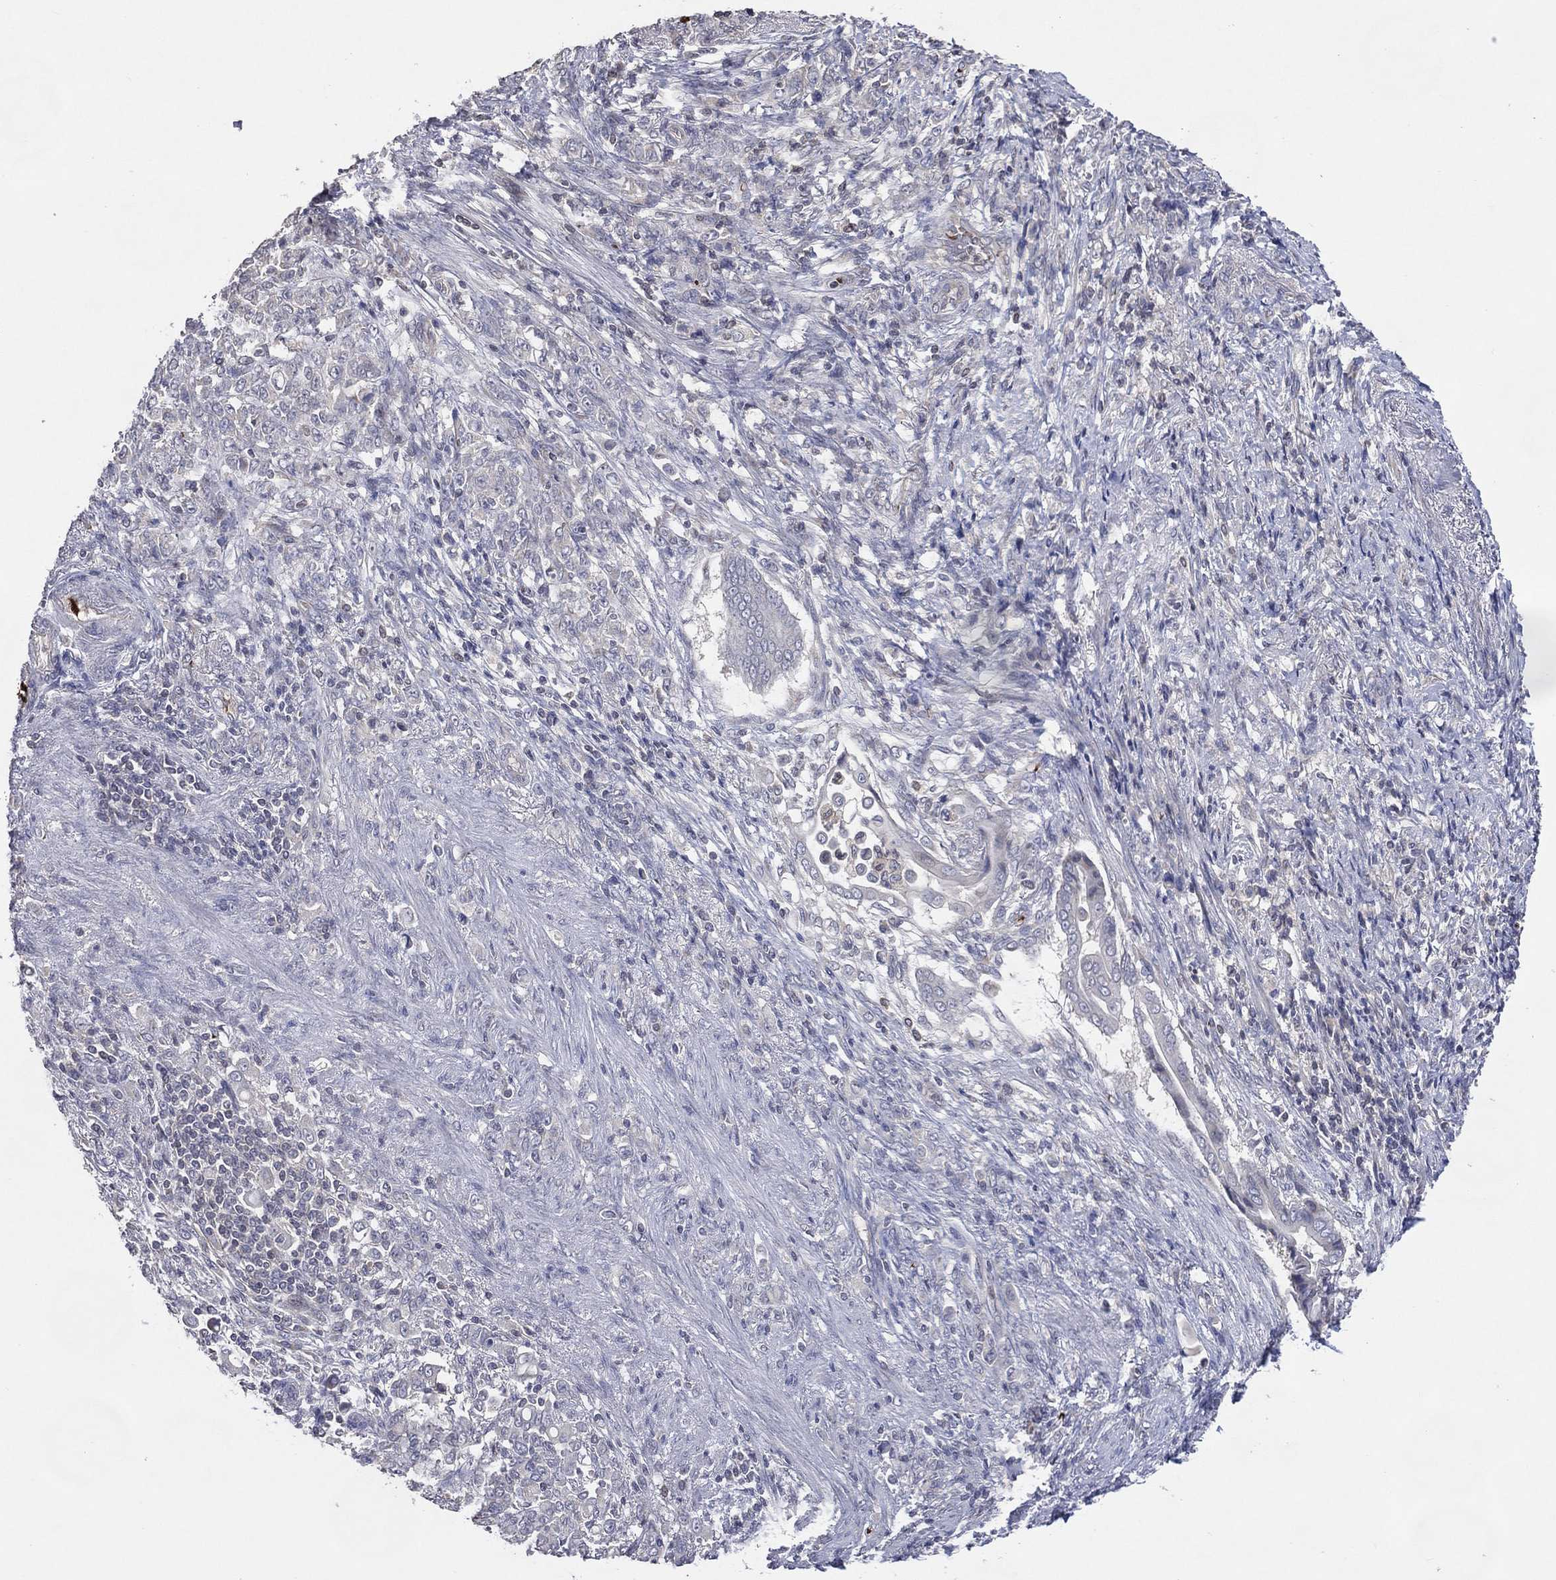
{"staining": {"intensity": "negative", "quantity": "none", "location": "none"}, "tissue": "stomach cancer", "cell_type": "Tumor cells", "image_type": "cancer", "snomed": [{"axis": "morphology", "description": "Normal tissue, NOS"}, {"axis": "morphology", "description": "Adenocarcinoma, NOS"}, {"axis": "topography", "description": "Stomach"}], "caption": "Histopathology image shows no significant protein expression in tumor cells of adenocarcinoma (stomach). The staining was performed using DAB (3,3'-diaminobenzidine) to visualize the protein expression in brown, while the nuclei were stained in blue with hematoxylin (Magnification: 20x).", "gene": "DNAH7", "patient": {"sex": "female", "age": 79}}